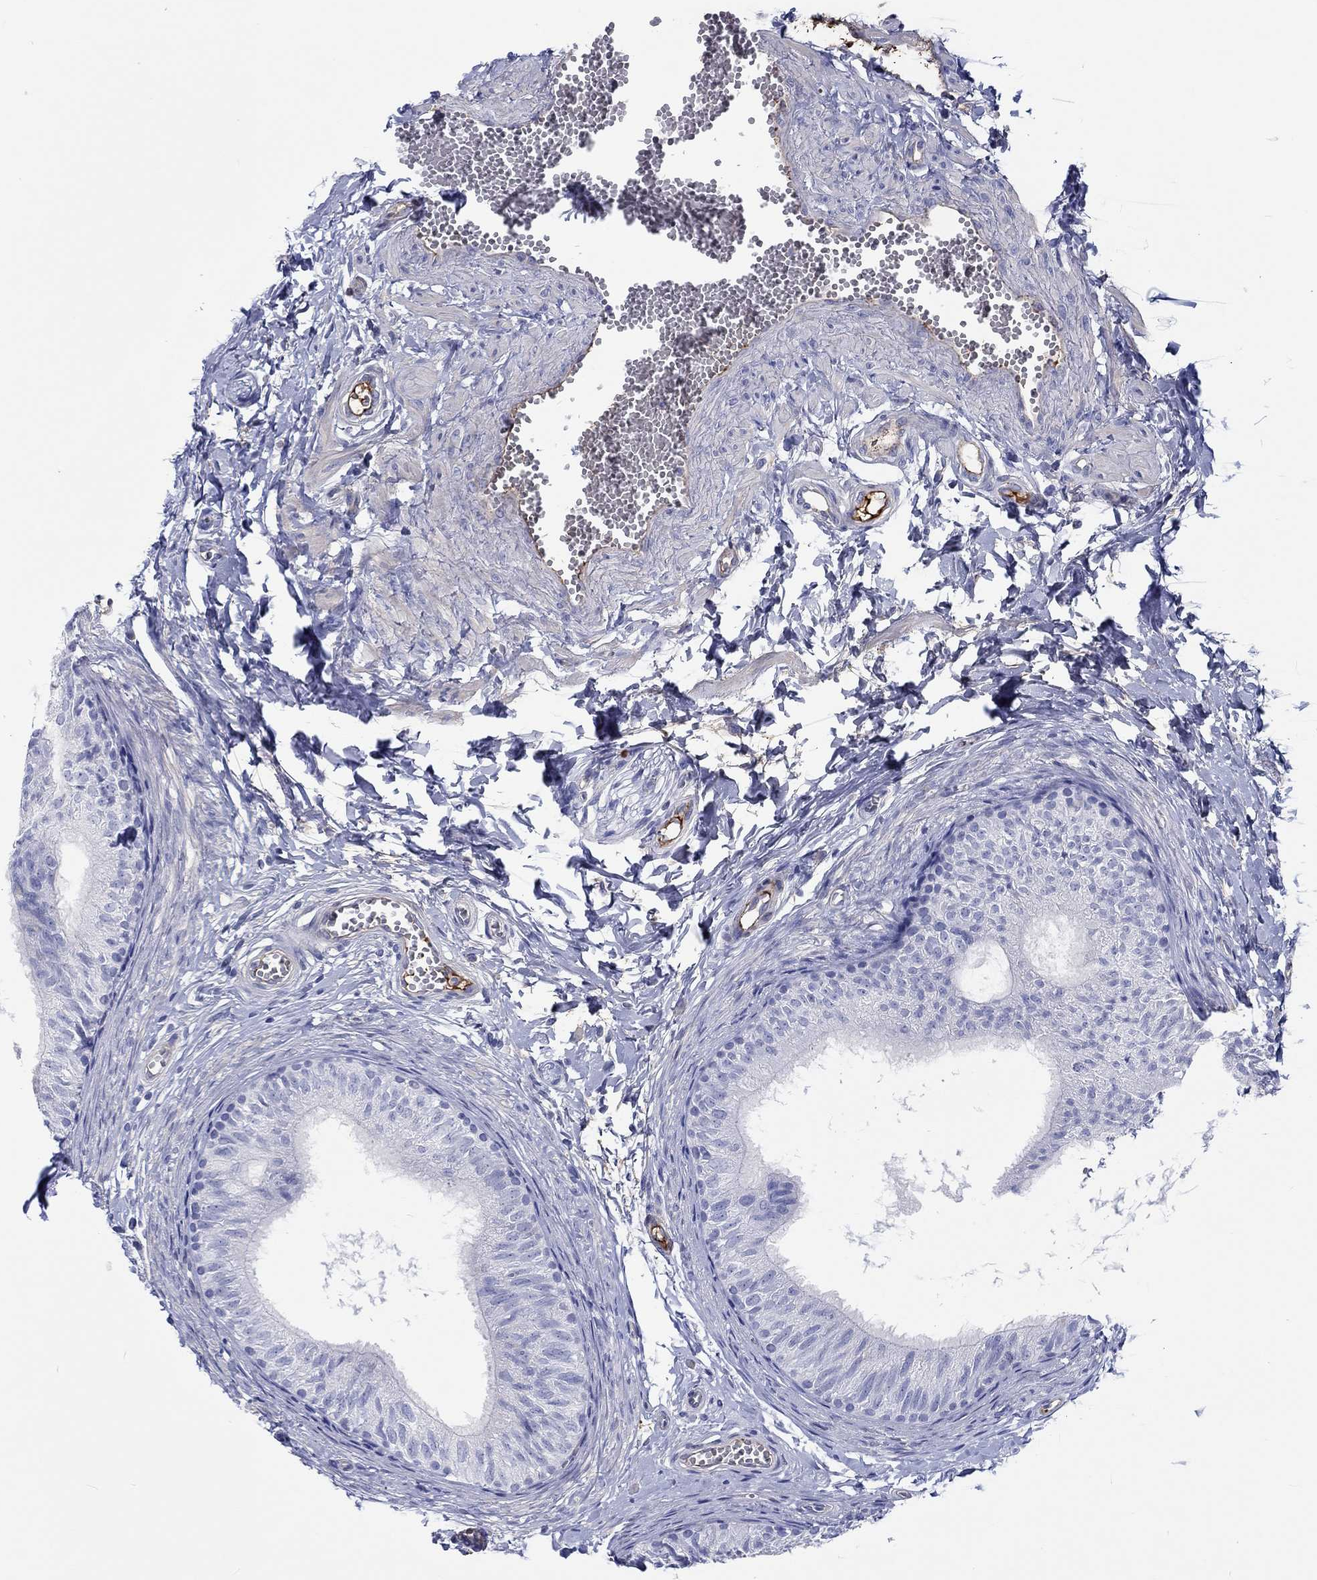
{"staining": {"intensity": "negative", "quantity": "none", "location": "none"}, "tissue": "epididymis", "cell_type": "Glandular cells", "image_type": "normal", "snomed": [{"axis": "morphology", "description": "Normal tissue, NOS"}, {"axis": "topography", "description": "Epididymis"}], "caption": "Immunohistochemical staining of benign epididymis demonstrates no significant staining in glandular cells. (DAB (3,3'-diaminobenzidine) IHC visualized using brightfield microscopy, high magnification).", "gene": "CDY1B", "patient": {"sex": "male", "age": 22}}